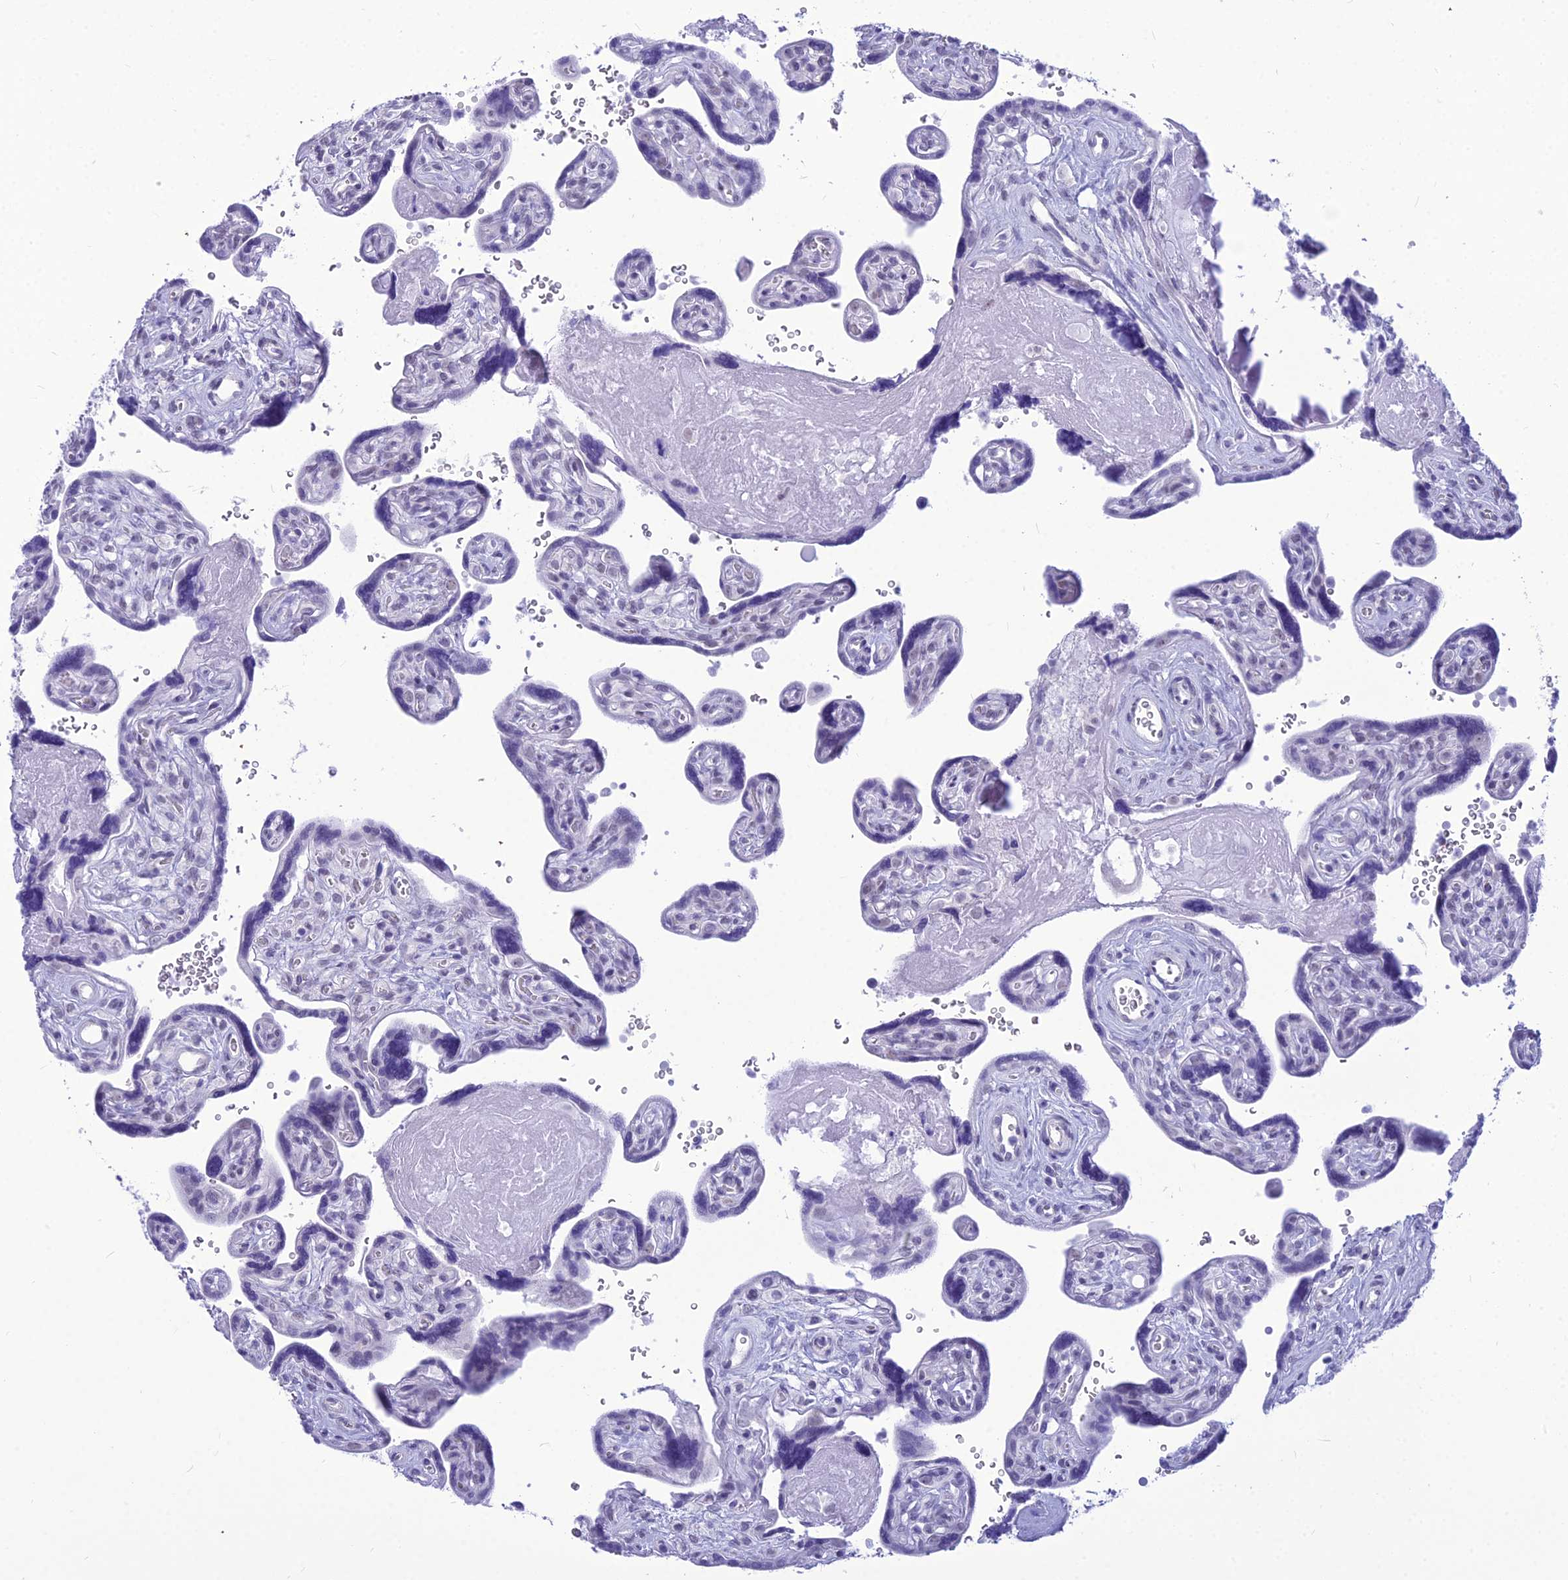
{"staining": {"intensity": "weak", "quantity": "<25%", "location": "nuclear"}, "tissue": "placenta", "cell_type": "Trophoblastic cells", "image_type": "normal", "snomed": [{"axis": "morphology", "description": "Normal tissue, NOS"}, {"axis": "topography", "description": "Placenta"}], "caption": "Protein analysis of benign placenta demonstrates no significant staining in trophoblastic cells. (Immunohistochemistry, brightfield microscopy, high magnification).", "gene": "DHX40", "patient": {"sex": "female", "age": 39}}